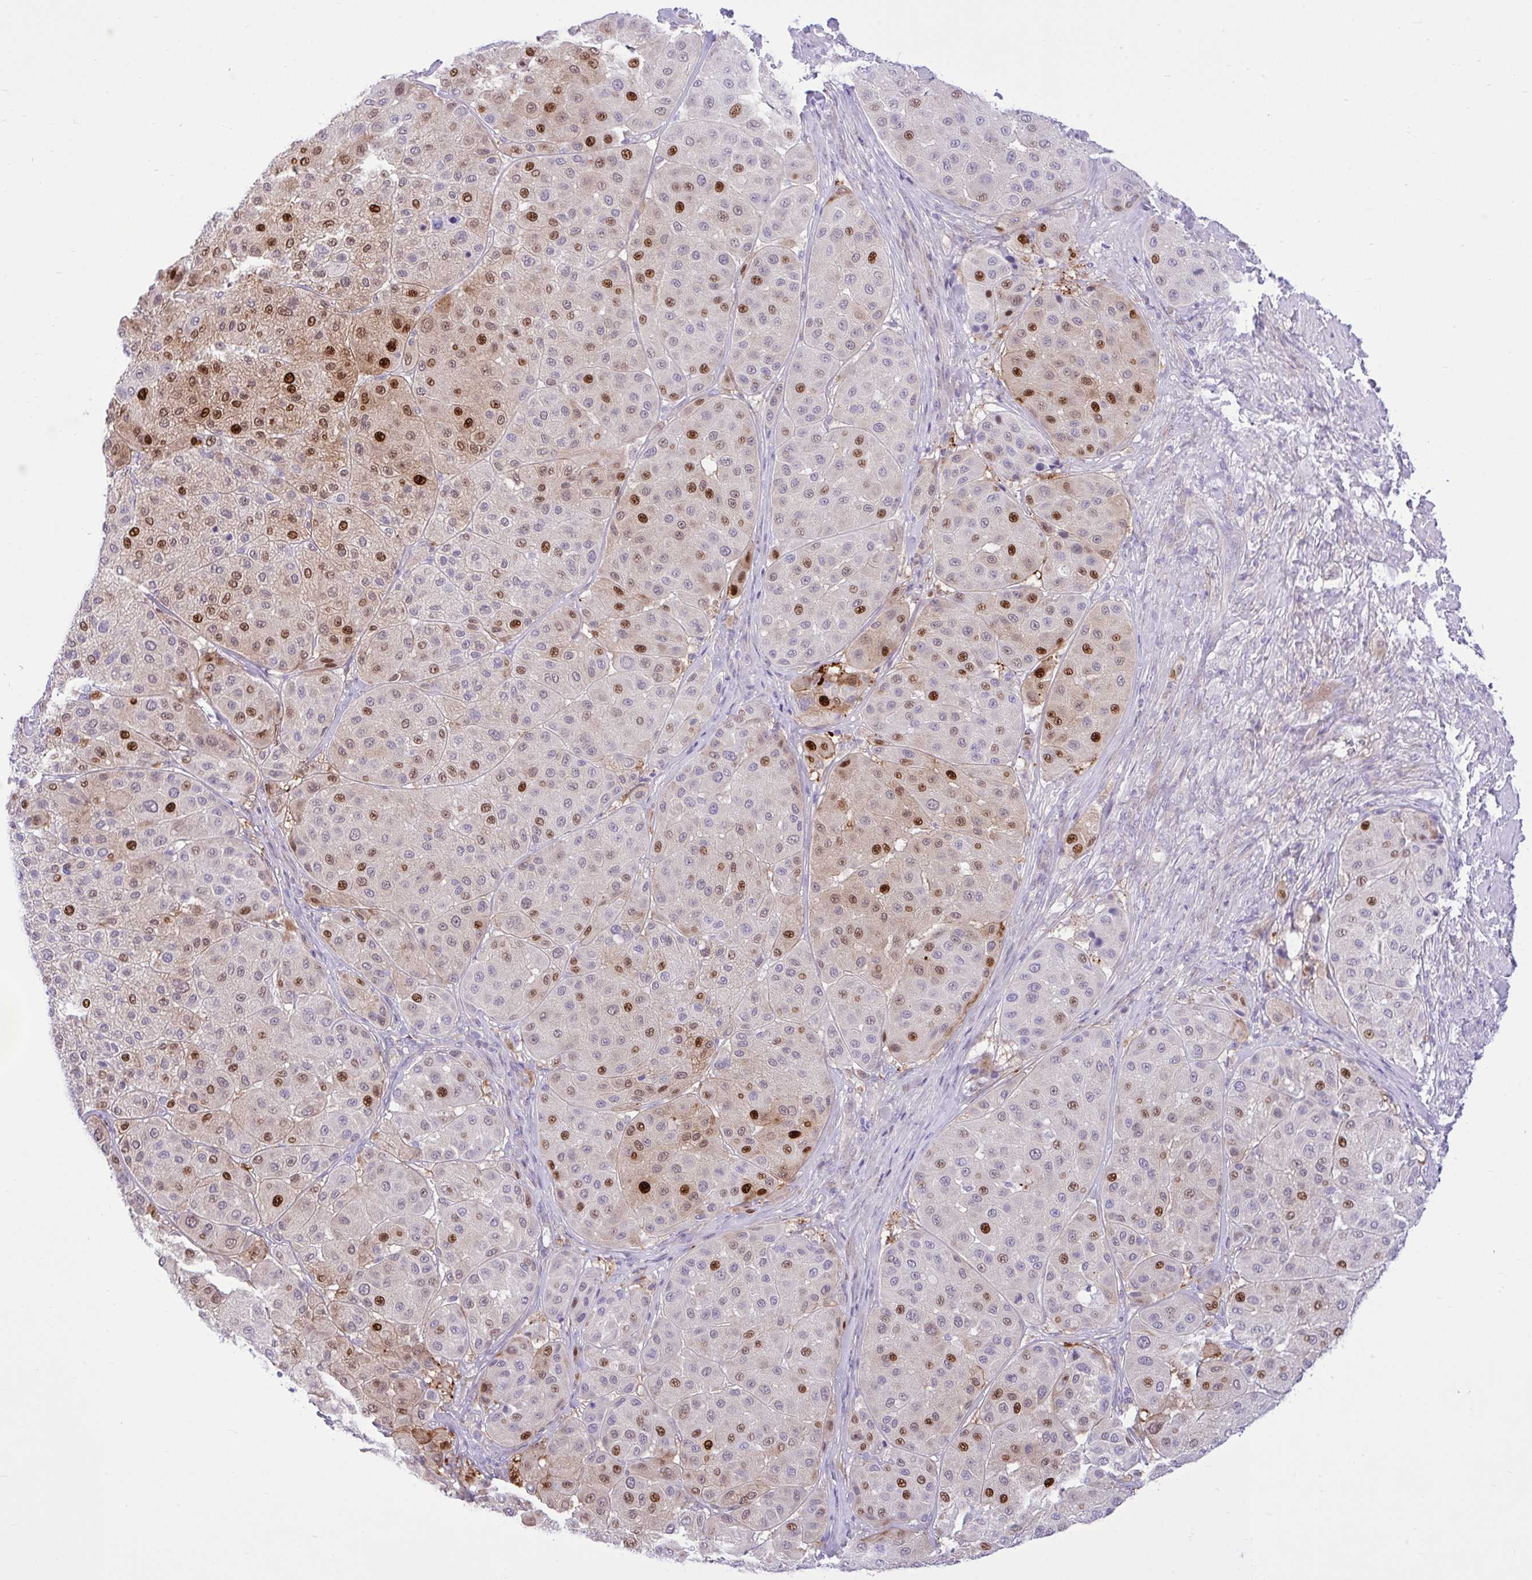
{"staining": {"intensity": "moderate", "quantity": "25%-75%", "location": "nuclear"}, "tissue": "melanoma", "cell_type": "Tumor cells", "image_type": "cancer", "snomed": [{"axis": "morphology", "description": "Malignant melanoma, Metastatic site"}, {"axis": "topography", "description": "Smooth muscle"}], "caption": "This histopathology image demonstrates malignant melanoma (metastatic site) stained with immunohistochemistry (IHC) to label a protein in brown. The nuclear of tumor cells show moderate positivity for the protein. Nuclei are counter-stained blue.", "gene": "ZNF101", "patient": {"sex": "male", "age": 41}}